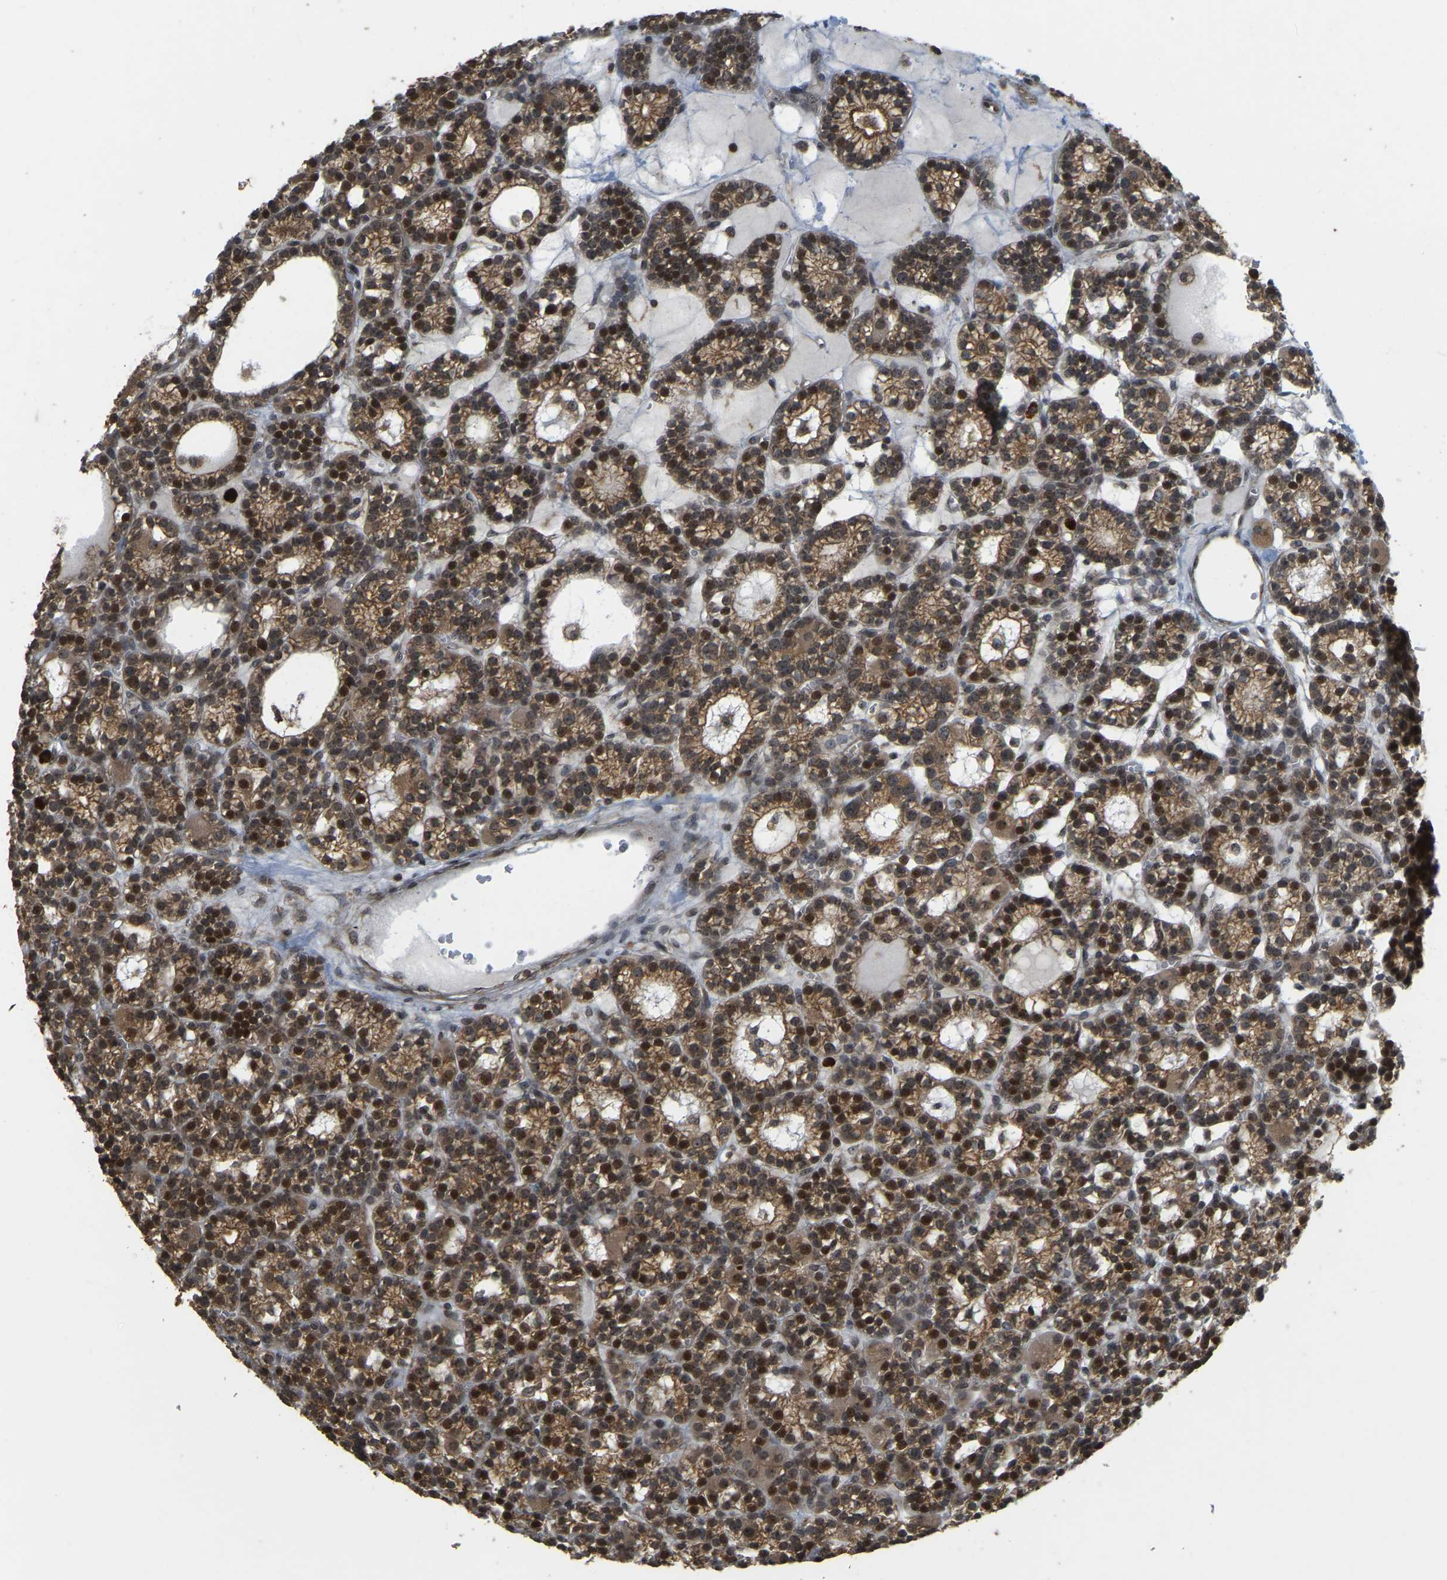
{"staining": {"intensity": "strong", "quantity": ">75%", "location": "cytoplasmic/membranous,nuclear"}, "tissue": "parathyroid gland", "cell_type": "Glandular cells", "image_type": "normal", "snomed": [{"axis": "morphology", "description": "Normal tissue, NOS"}, {"axis": "morphology", "description": "Adenoma, NOS"}, {"axis": "topography", "description": "Parathyroid gland"}], "caption": "Glandular cells reveal high levels of strong cytoplasmic/membranous,nuclear positivity in approximately >75% of cells in normal parathyroid gland. (Brightfield microscopy of DAB IHC at high magnification).", "gene": "BRF2", "patient": {"sex": "female", "age": 58}}